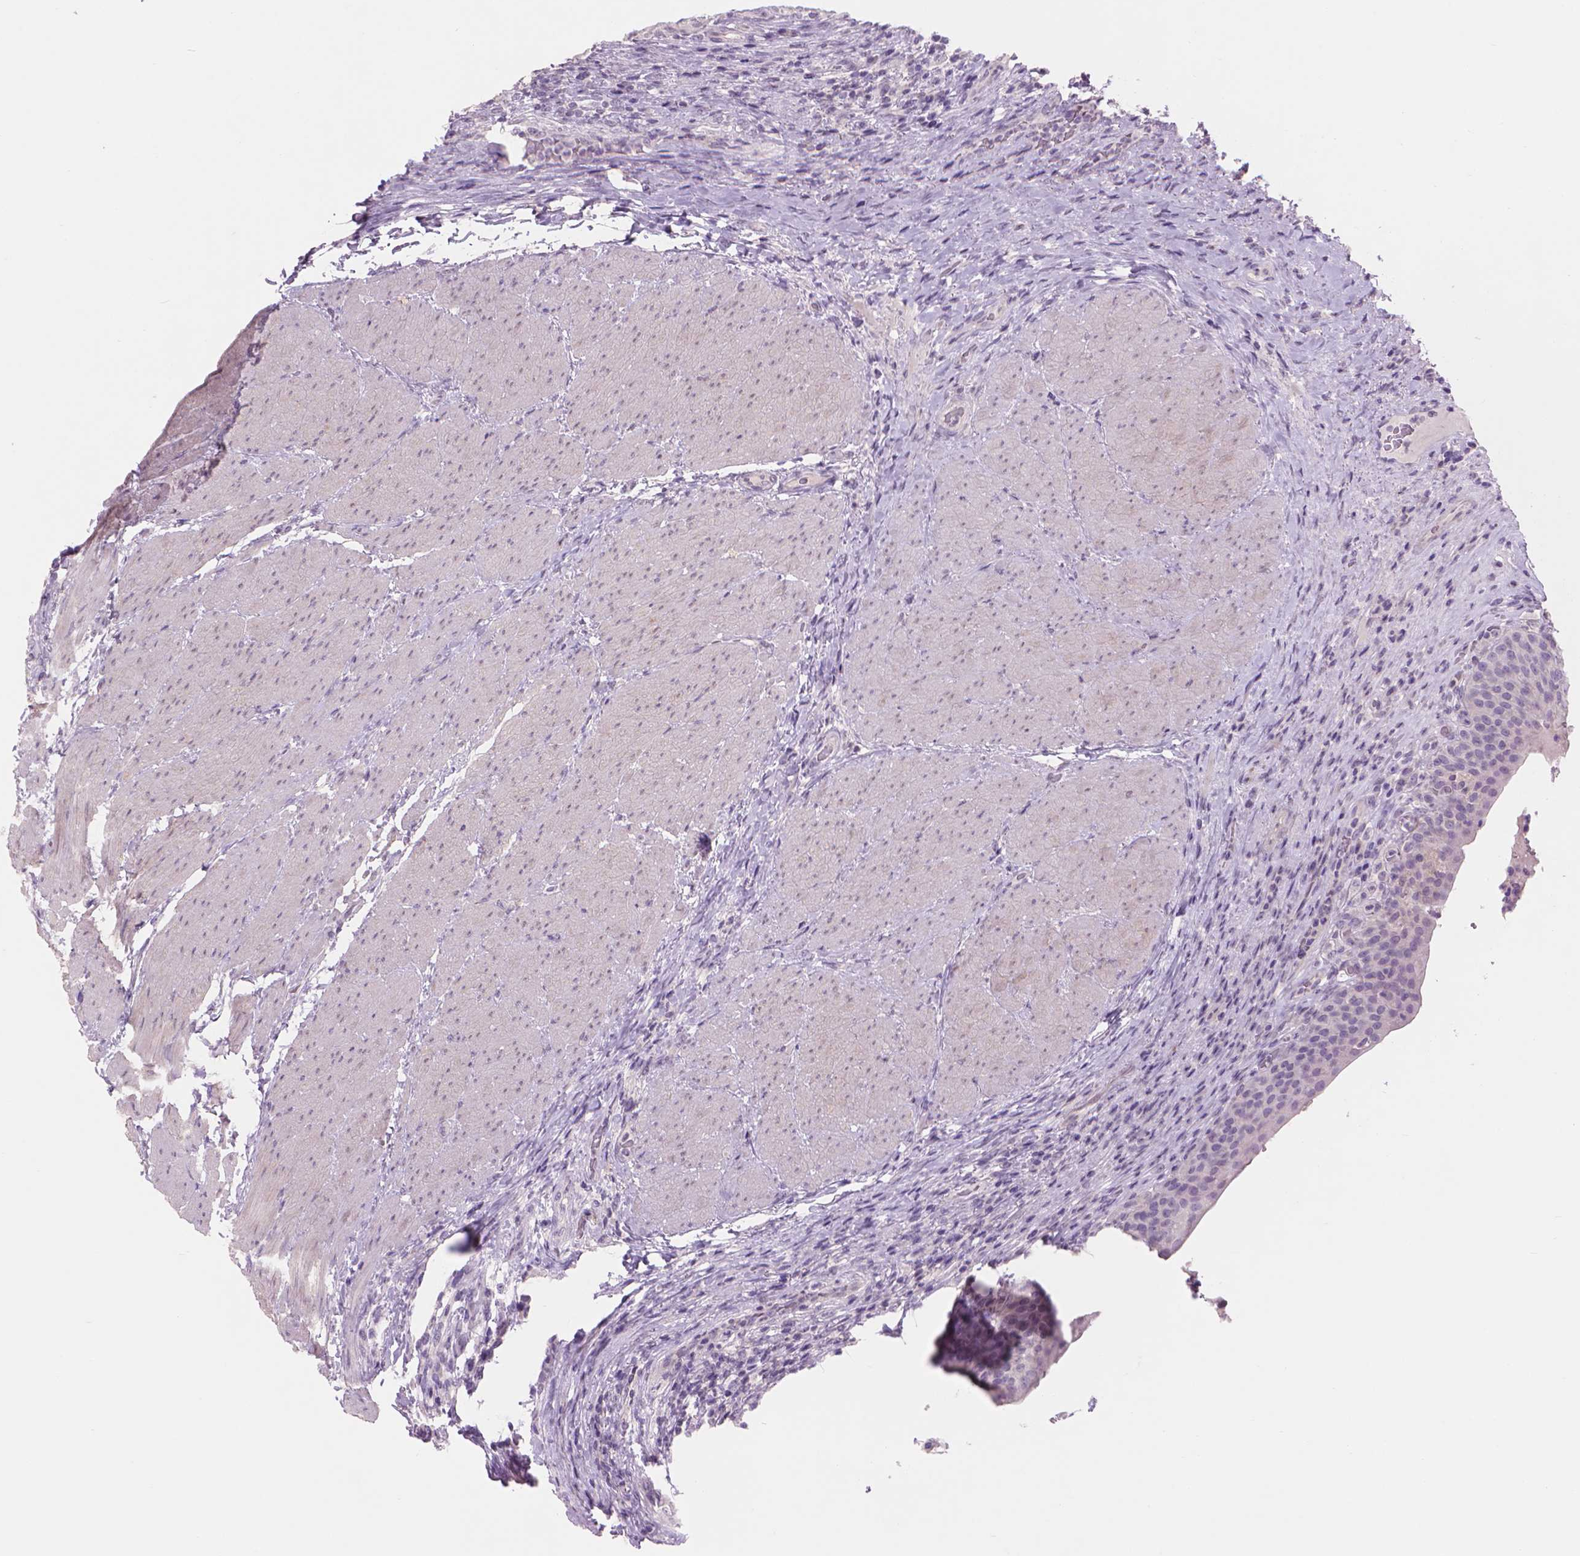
{"staining": {"intensity": "negative", "quantity": "none", "location": "none"}, "tissue": "urinary bladder", "cell_type": "Urothelial cells", "image_type": "normal", "snomed": [{"axis": "morphology", "description": "Normal tissue, NOS"}, {"axis": "topography", "description": "Urinary bladder"}, {"axis": "topography", "description": "Peripheral nerve tissue"}], "caption": "This is a photomicrograph of immunohistochemistry (IHC) staining of normal urinary bladder, which shows no staining in urothelial cells.", "gene": "ENO2", "patient": {"sex": "male", "age": 66}}